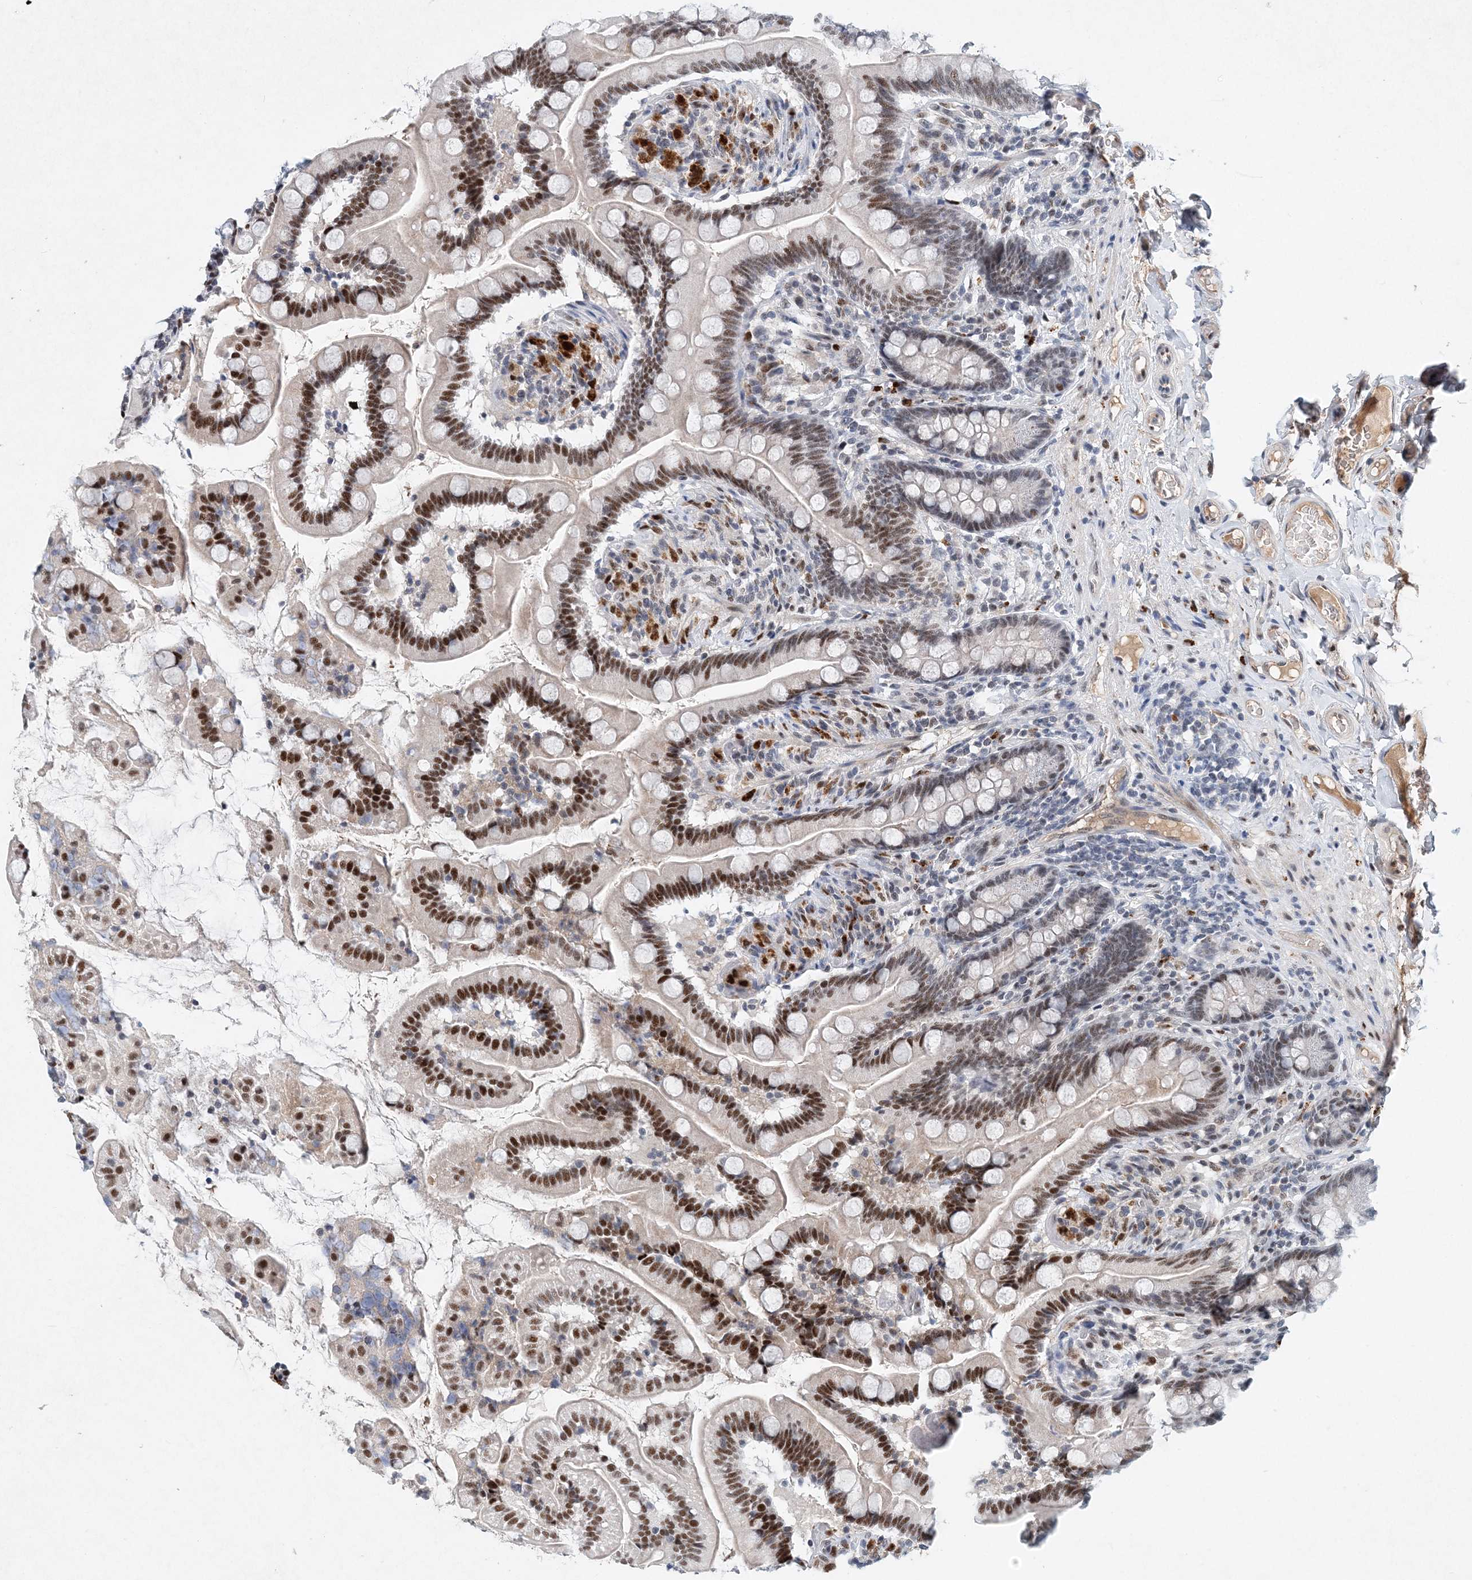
{"staining": {"intensity": "moderate", "quantity": "25%-75%", "location": "nuclear"}, "tissue": "small intestine", "cell_type": "Glandular cells", "image_type": "normal", "snomed": [{"axis": "morphology", "description": "Normal tissue, NOS"}, {"axis": "topography", "description": "Small intestine"}], "caption": "A high-resolution micrograph shows immunohistochemistry staining of benign small intestine, which reveals moderate nuclear staining in approximately 25%-75% of glandular cells. (brown staining indicates protein expression, while blue staining denotes nuclei).", "gene": "KPNA4", "patient": {"sex": "female", "age": 64}}